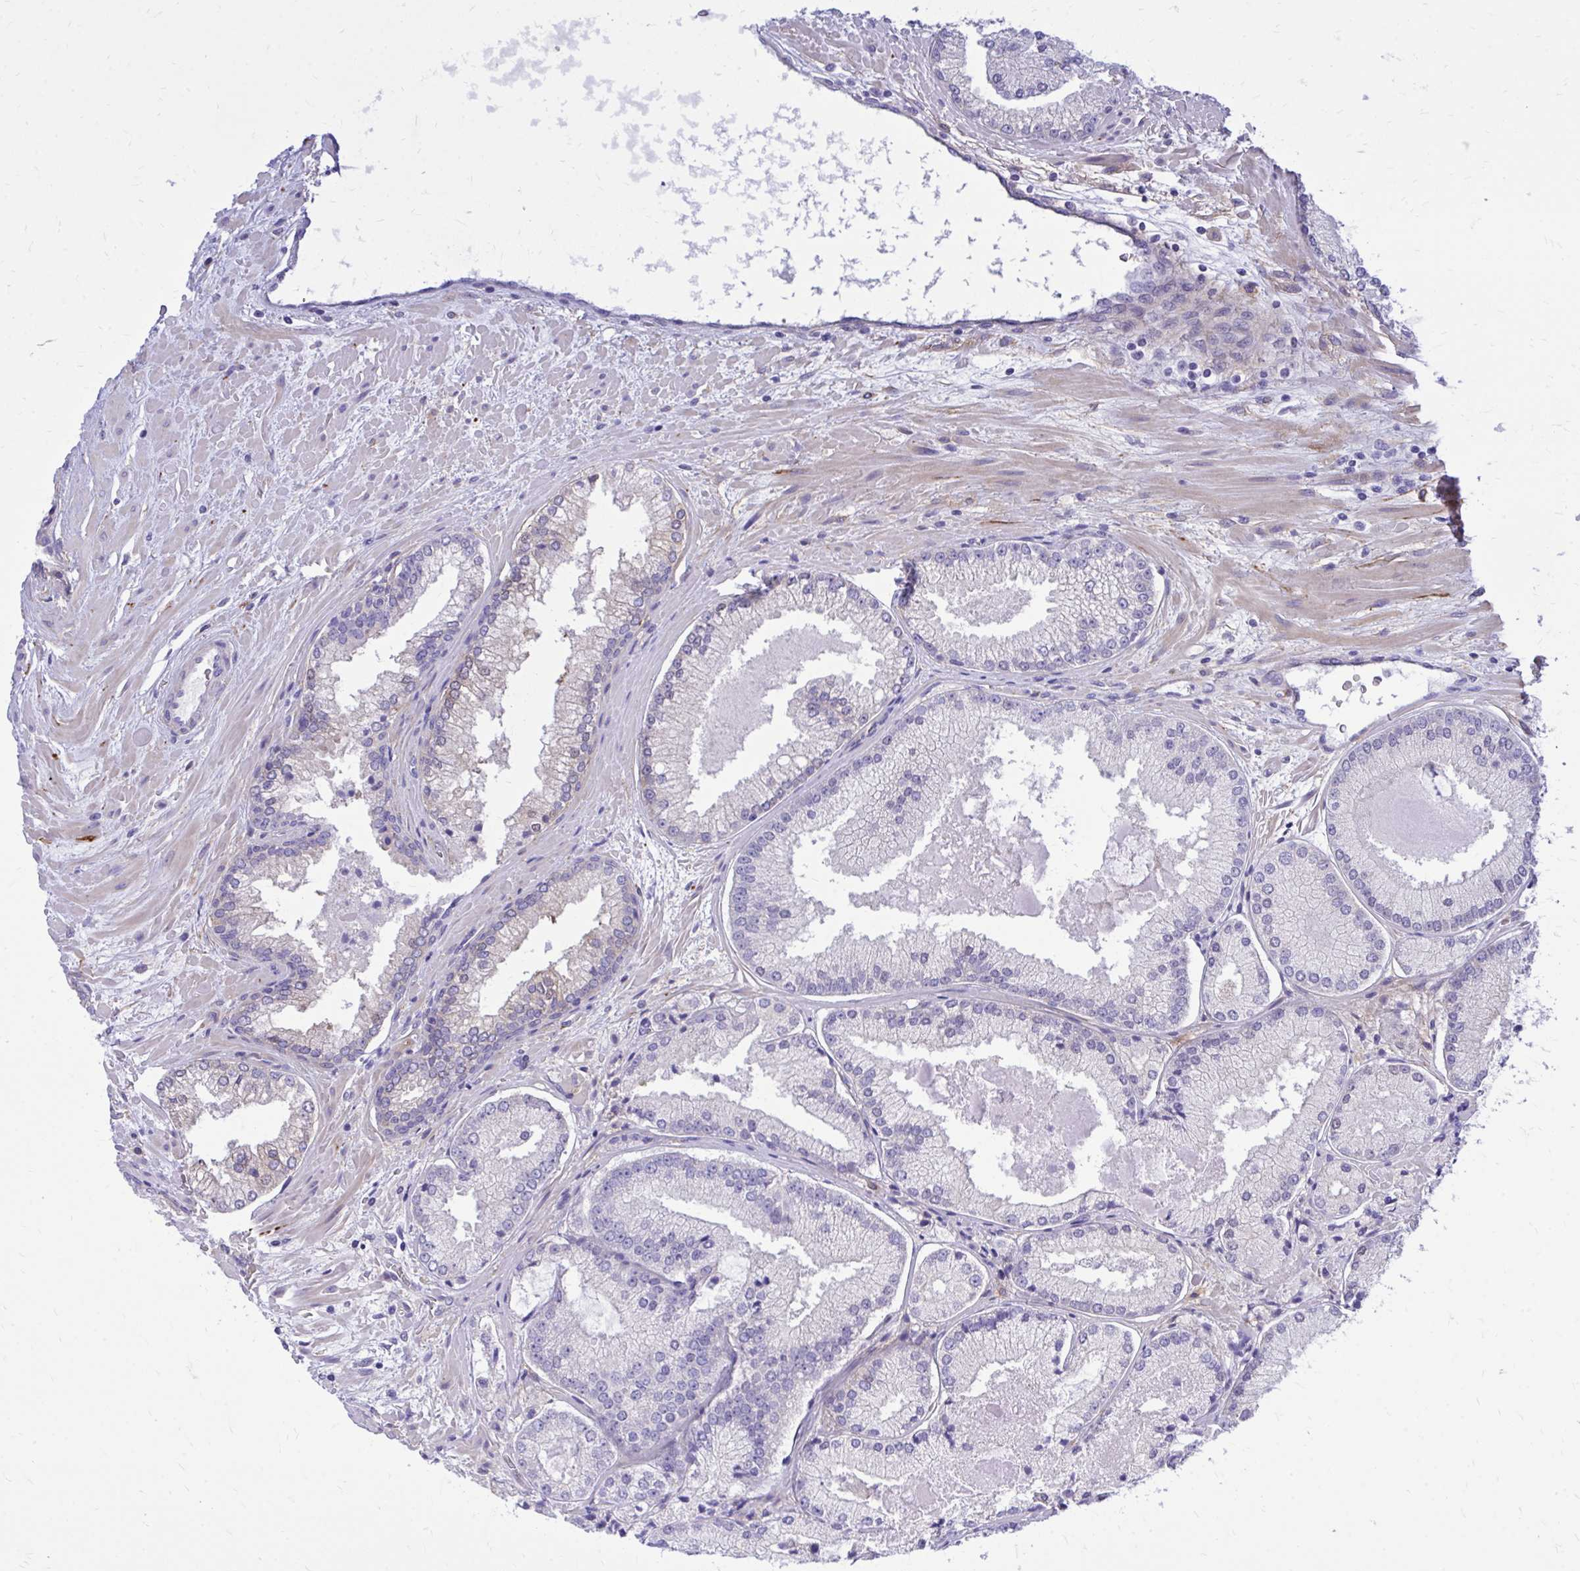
{"staining": {"intensity": "negative", "quantity": "none", "location": "none"}, "tissue": "prostate cancer", "cell_type": "Tumor cells", "image_type": "cancer", "snomed": [{"axis": "morphology", "description": "Adenocarcinoma, High grade"}, {"axis": "topography", "description": "Prostate"}], "caption": "Prostate high-grade adenocarcinoma was stained to show a protein in brown. There is no significant expression in tumor cells.", "gene": "EPB41L1", "patient": {"sex": "male", "age": 73}}